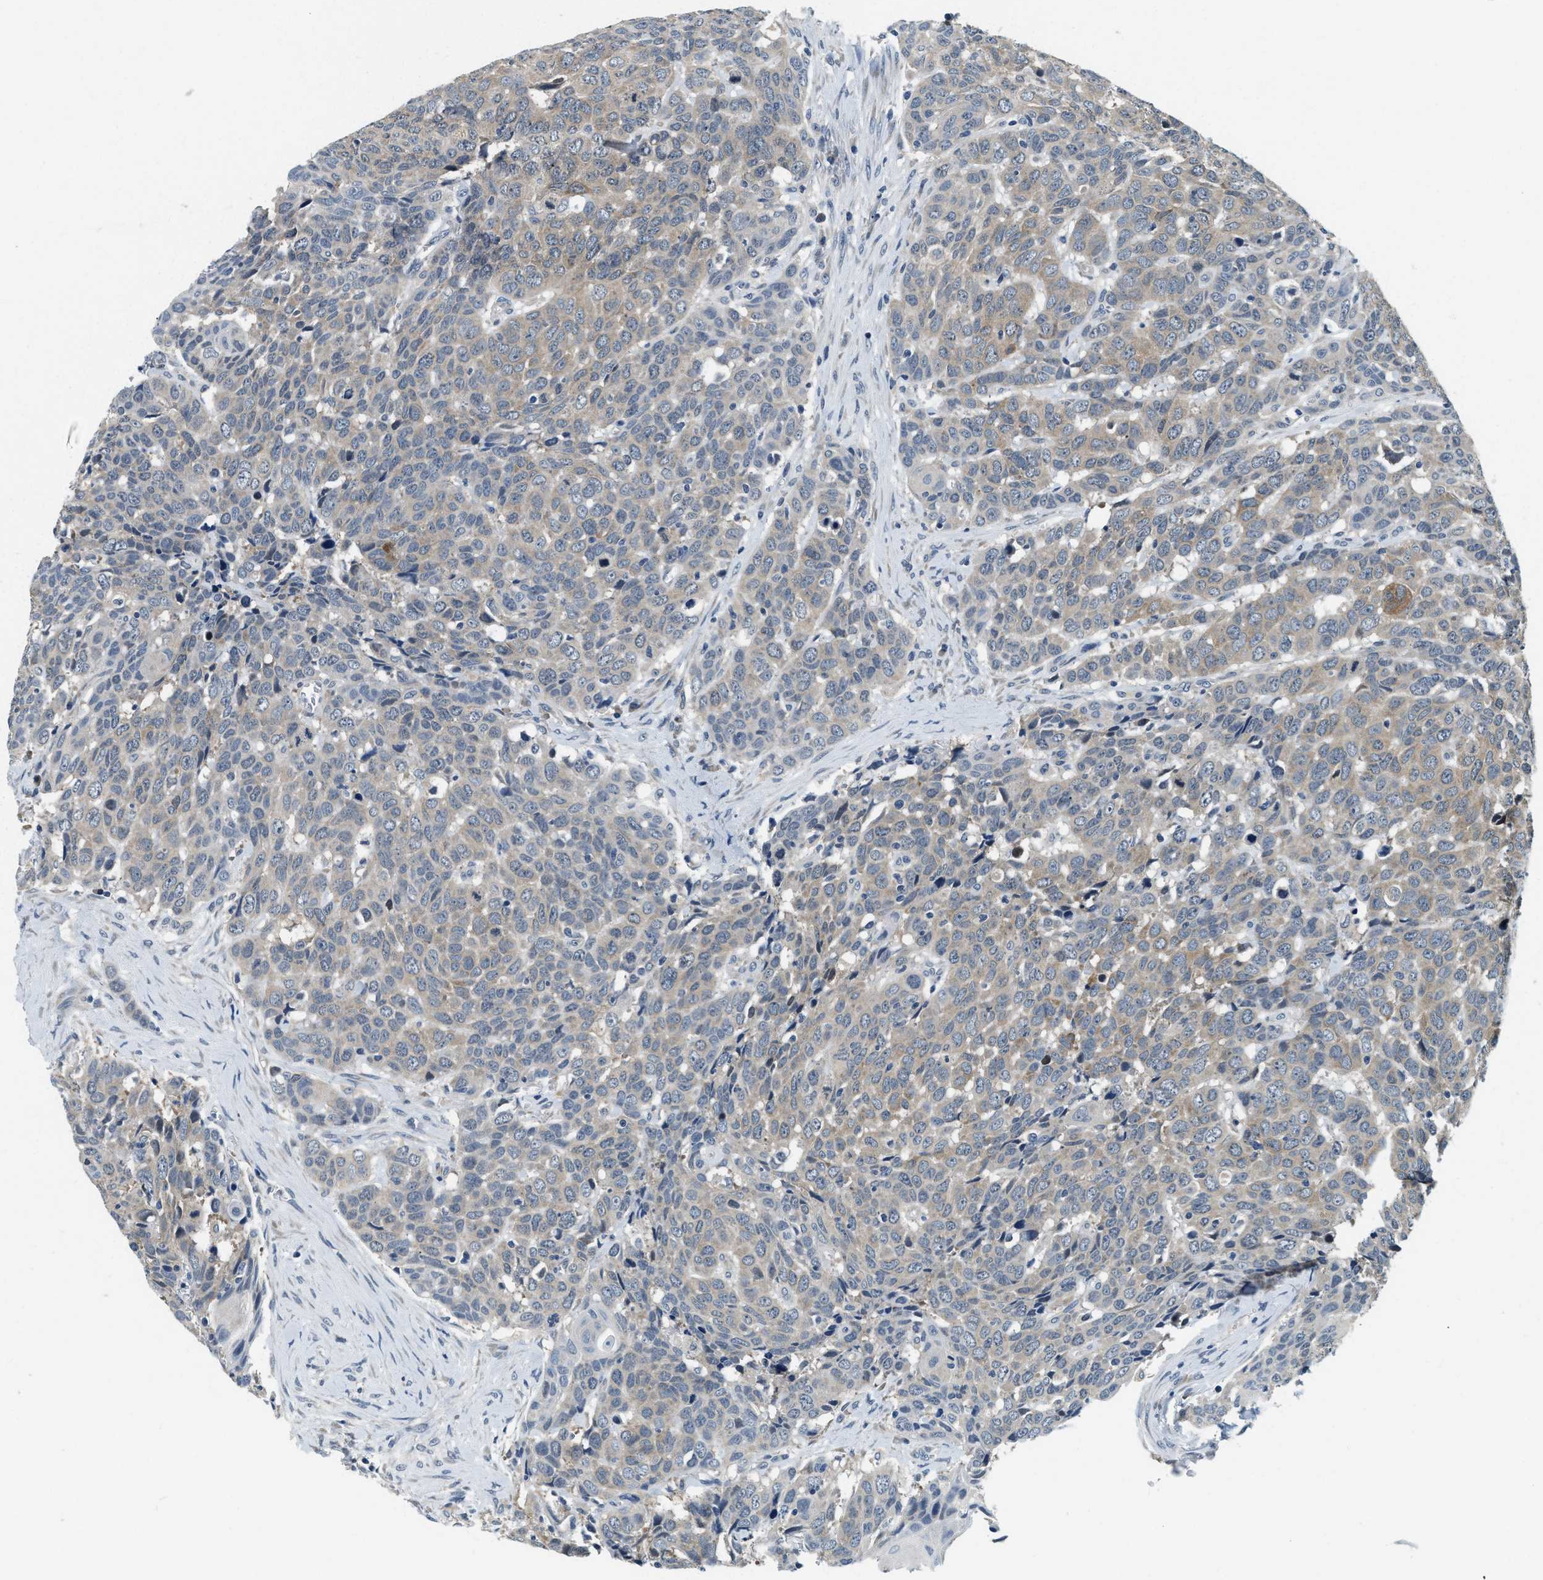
{"staining": {"intensity": "negative", "quantity": "none", "location": "none"}, "tissue": "head and neck cancer", "cell_type": "Tumor cells", "image_type": "cancer", "snomed": [{"axis": "morphology", "description": "Squamous cell carcinoma, NOS"}, {"axis": "topography", "description": "Head-Neck"}], "caption": "A histopathology image of head and neck cancer stained for a protein exhibits no brown staining in tumor cells. (Stains: DAB (3,3'-diaminobenzidine) IHC with hematoxylin counter stain, Microscopy: brightfield microscopy at high magnification).", "gene": "YAE1", "patient": {"sex": "male", "age": 66}}